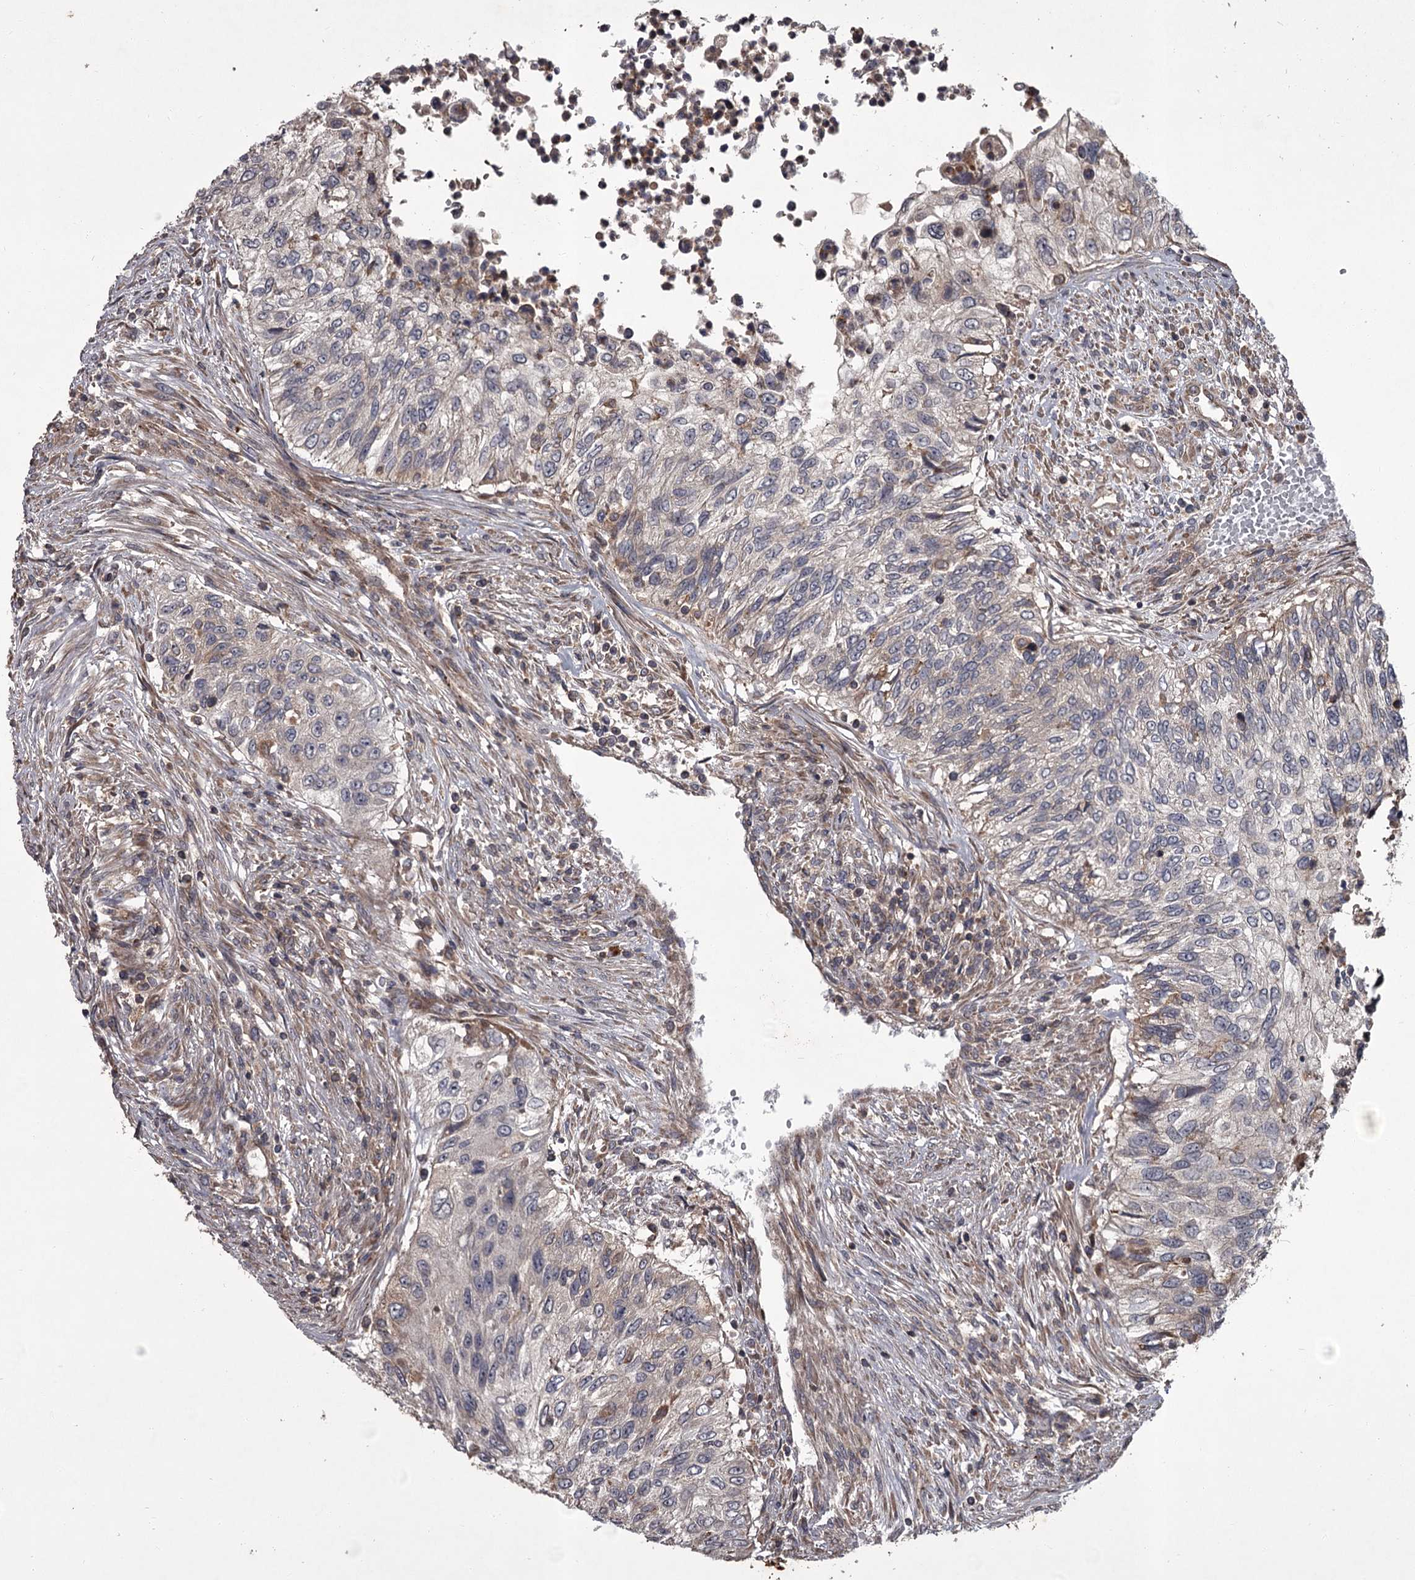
{"staining": {"intensity": "negative", "quantity": "none", "location": "none"}, "tissue": "urothelial cancer", "cell_type": "Tumor cells", "image_type": "cancer", "snomed": [{"axis": "morphology", "description": "Urothelial carcinoma, High grade"}, {"axis": "topography", "description": "Urinary bladder"}], "caption": "This is an immunohistochemistry (IHC) image of human high-grade urothelial carcinoma. There is no positivity in tumor cells.", "gene": "UNC93B1", "patient": {"sex": "female", "age": 60}}